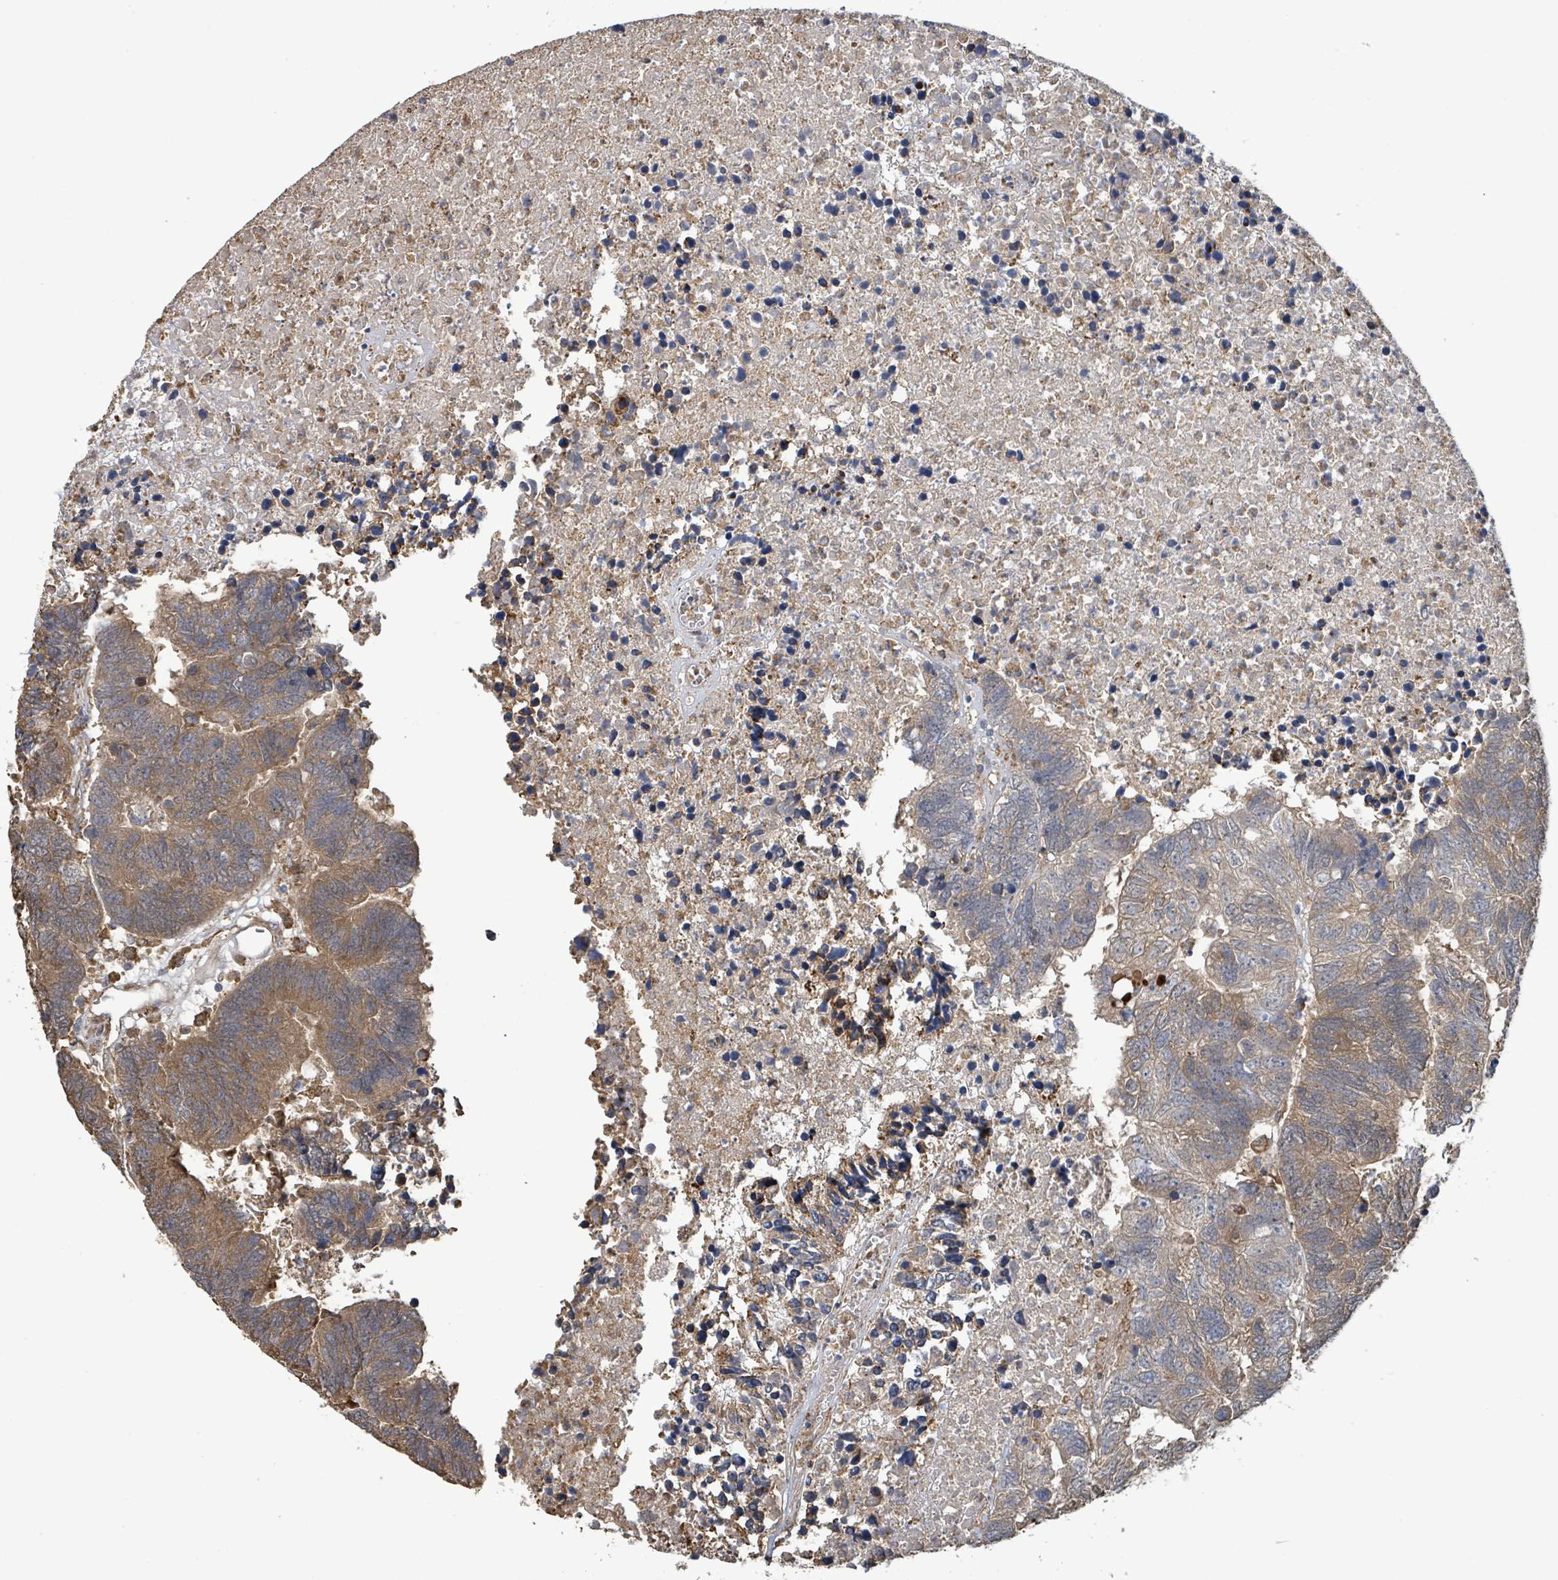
{"staining": {"intensity": "moderate", "quantity": ">75%", "location": "cytoplasmic/membranous"}, "tissue": "colorectal cancer", "cell_type": "Tumor cells", "image_type": "cancer", "snomed": [{"axis": "morphology", "description": "Adenocarcinoma, NOS"}, {"axis": "topography", "description": "Colon"}], "caption": "Immunohistochemistry (IHC) (DAB) staining of adenocarcinoma (colorectal) shows moderate cytoplasmic/membranous protein staining in approximately >75% of tumor cells. (DAB IHC, brown staining for protein, blue staining for nuclei).", "gene": "ARPIN", "patient": {"sex": "female", "age": 48}}